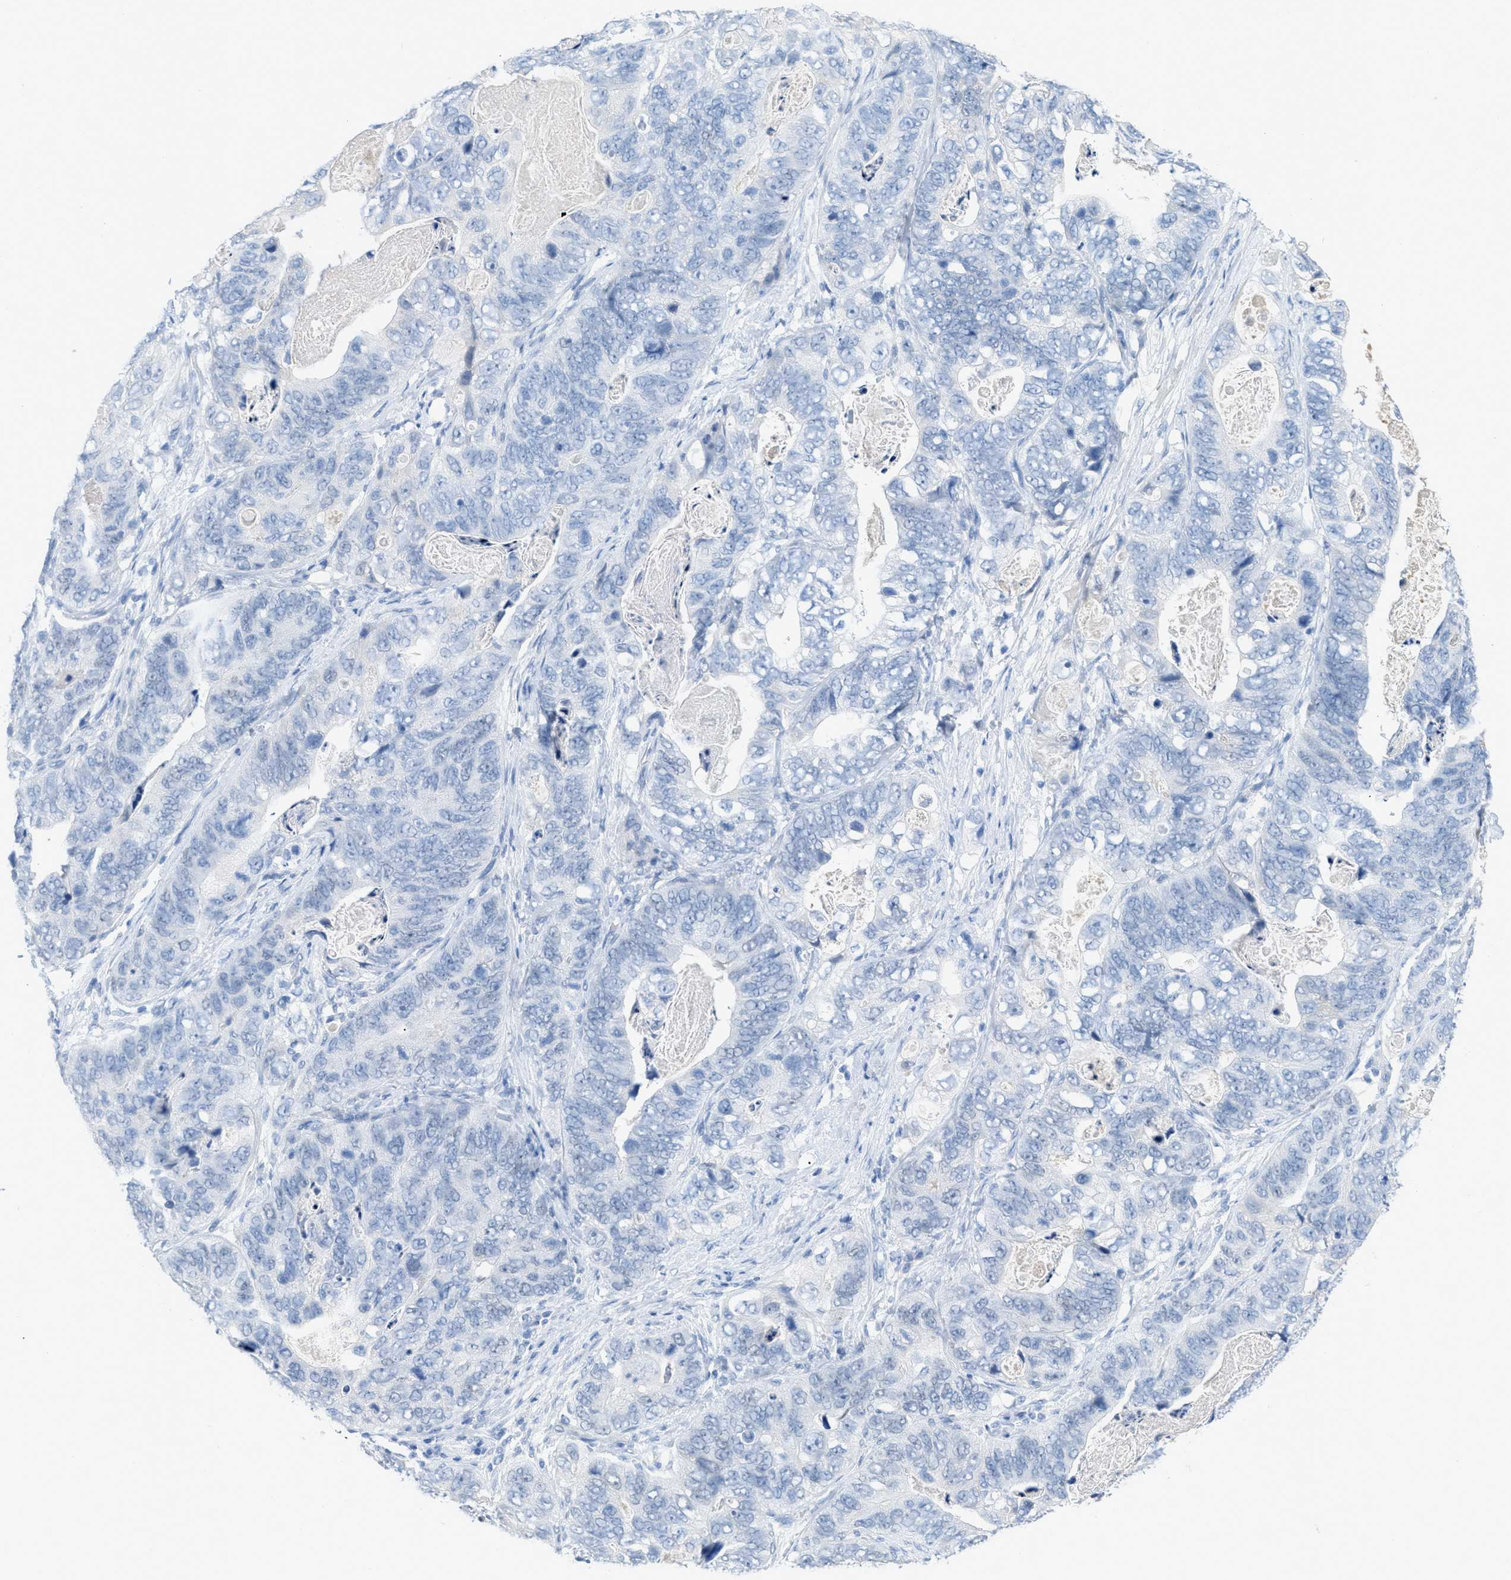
{"staining": {"intensity": "negative", "quantity": "none", "location": "none"}, "tissue": "stomach cancer", "cell_type": "Tumor cells", "image_type": "cancer", "snomed": [{"axis": "morphology", "description": "Adenocarcinoma, NOS"}, {"axis": "topography", "description": "Stomach"}], "caption": "Immunohistochemistry (IHC) histopathology image of human adenocarcinoma (stomach) stained for a protein (brown), which exhibits no positivity in tumor cells. The staining is performed using DAB brown chromogen with nuclei counter-stained in using hematoxylin.", "gene": "HSF2", "patient": {"sex": "female", "age": 89}}